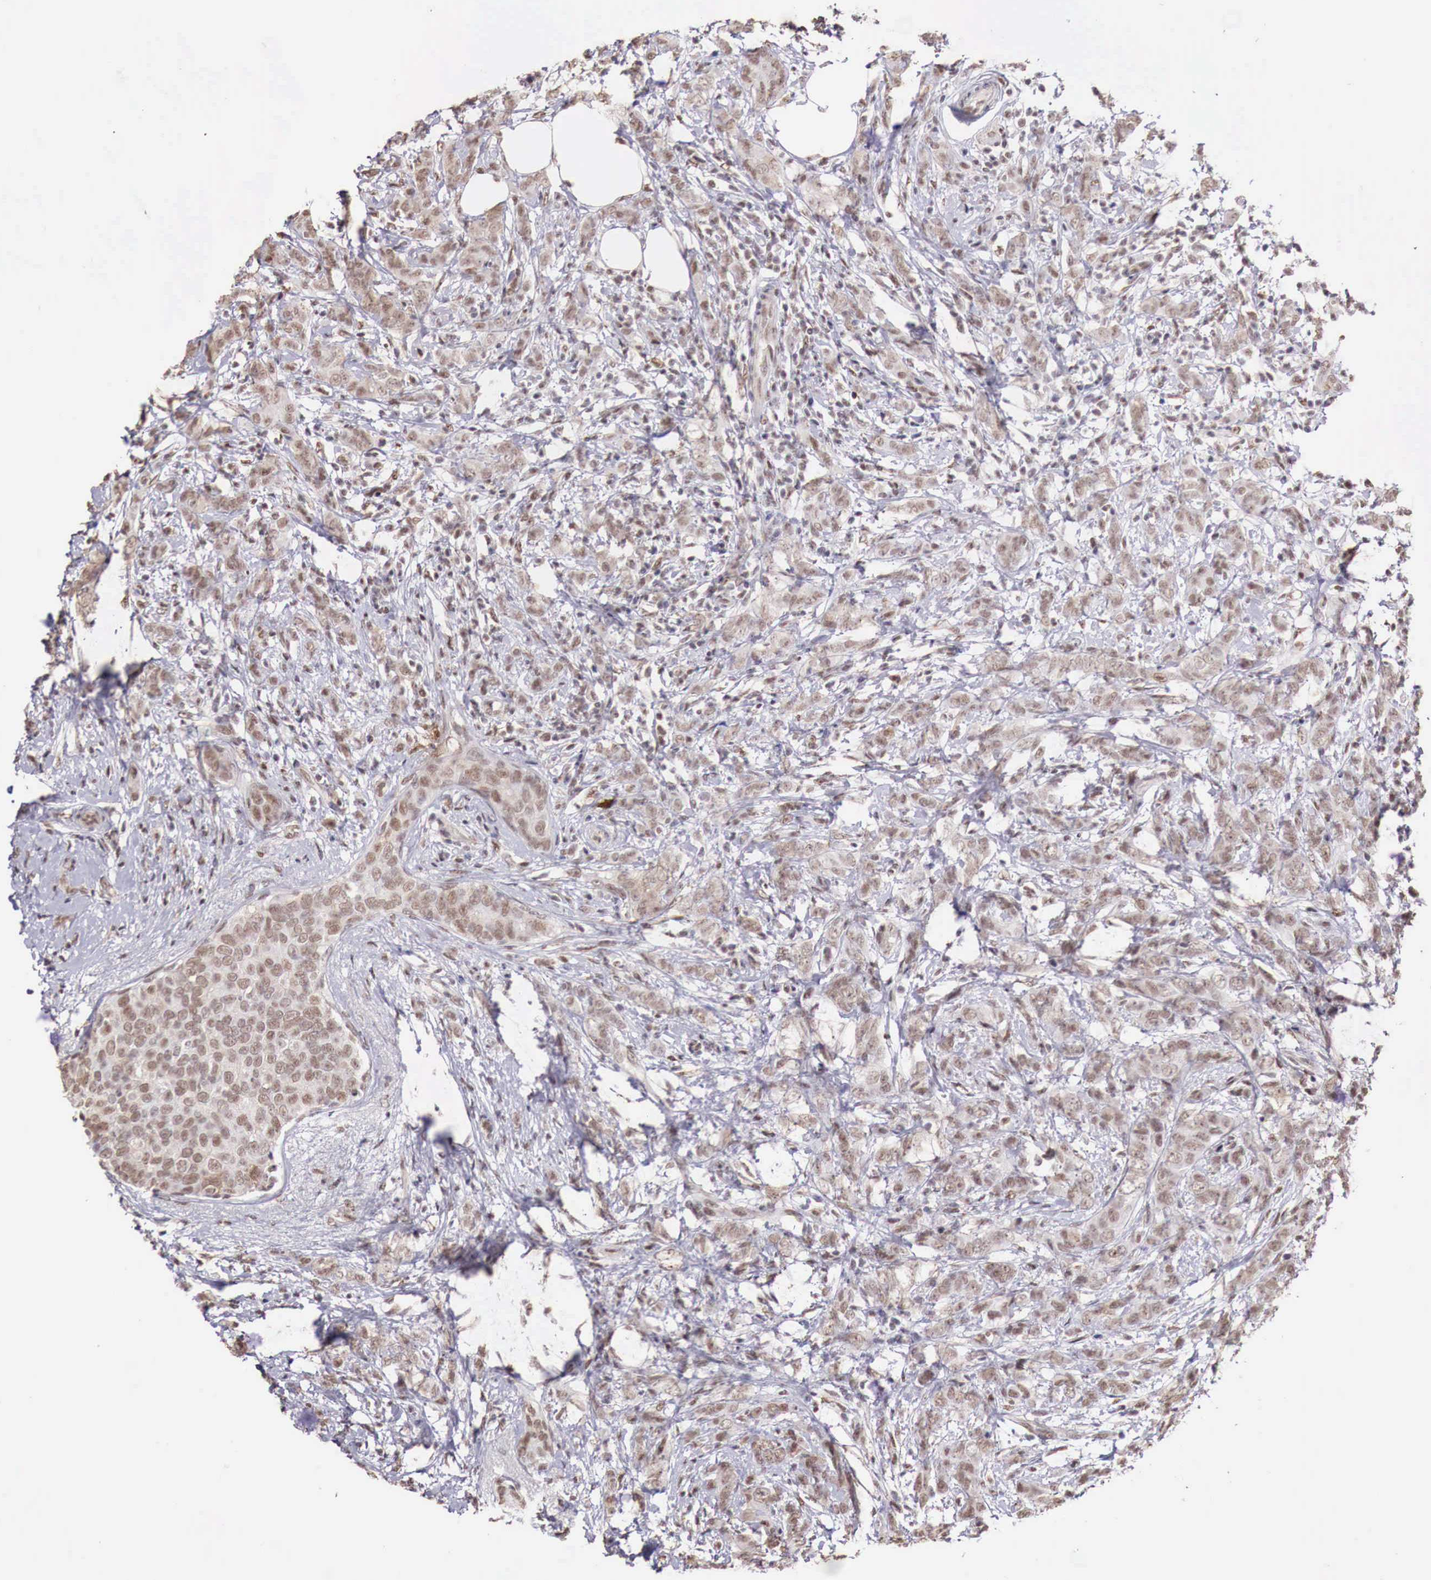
{"staining": {"intensity": "moderate", "quantity": ">75%", "location": "cytoplasmic/membranous,nuclear"}, "tissue": "breast cancer", "cell_type": "Tumor cells", "image_type": "cancer", "snomed": [{"axis": "morphology", "description": "Duct carcinoma"}, {"axis": "topography", "description": "Breast"}], "caption": "Immunohistochemical staining of breast cancer shows medium levels of moderate cytoplasmic/membranous and nuclear protein positivity in approximately >75% of tumor cells.", "gene": "FOXP2", "patient": {"sex": "female", "age": 53}}